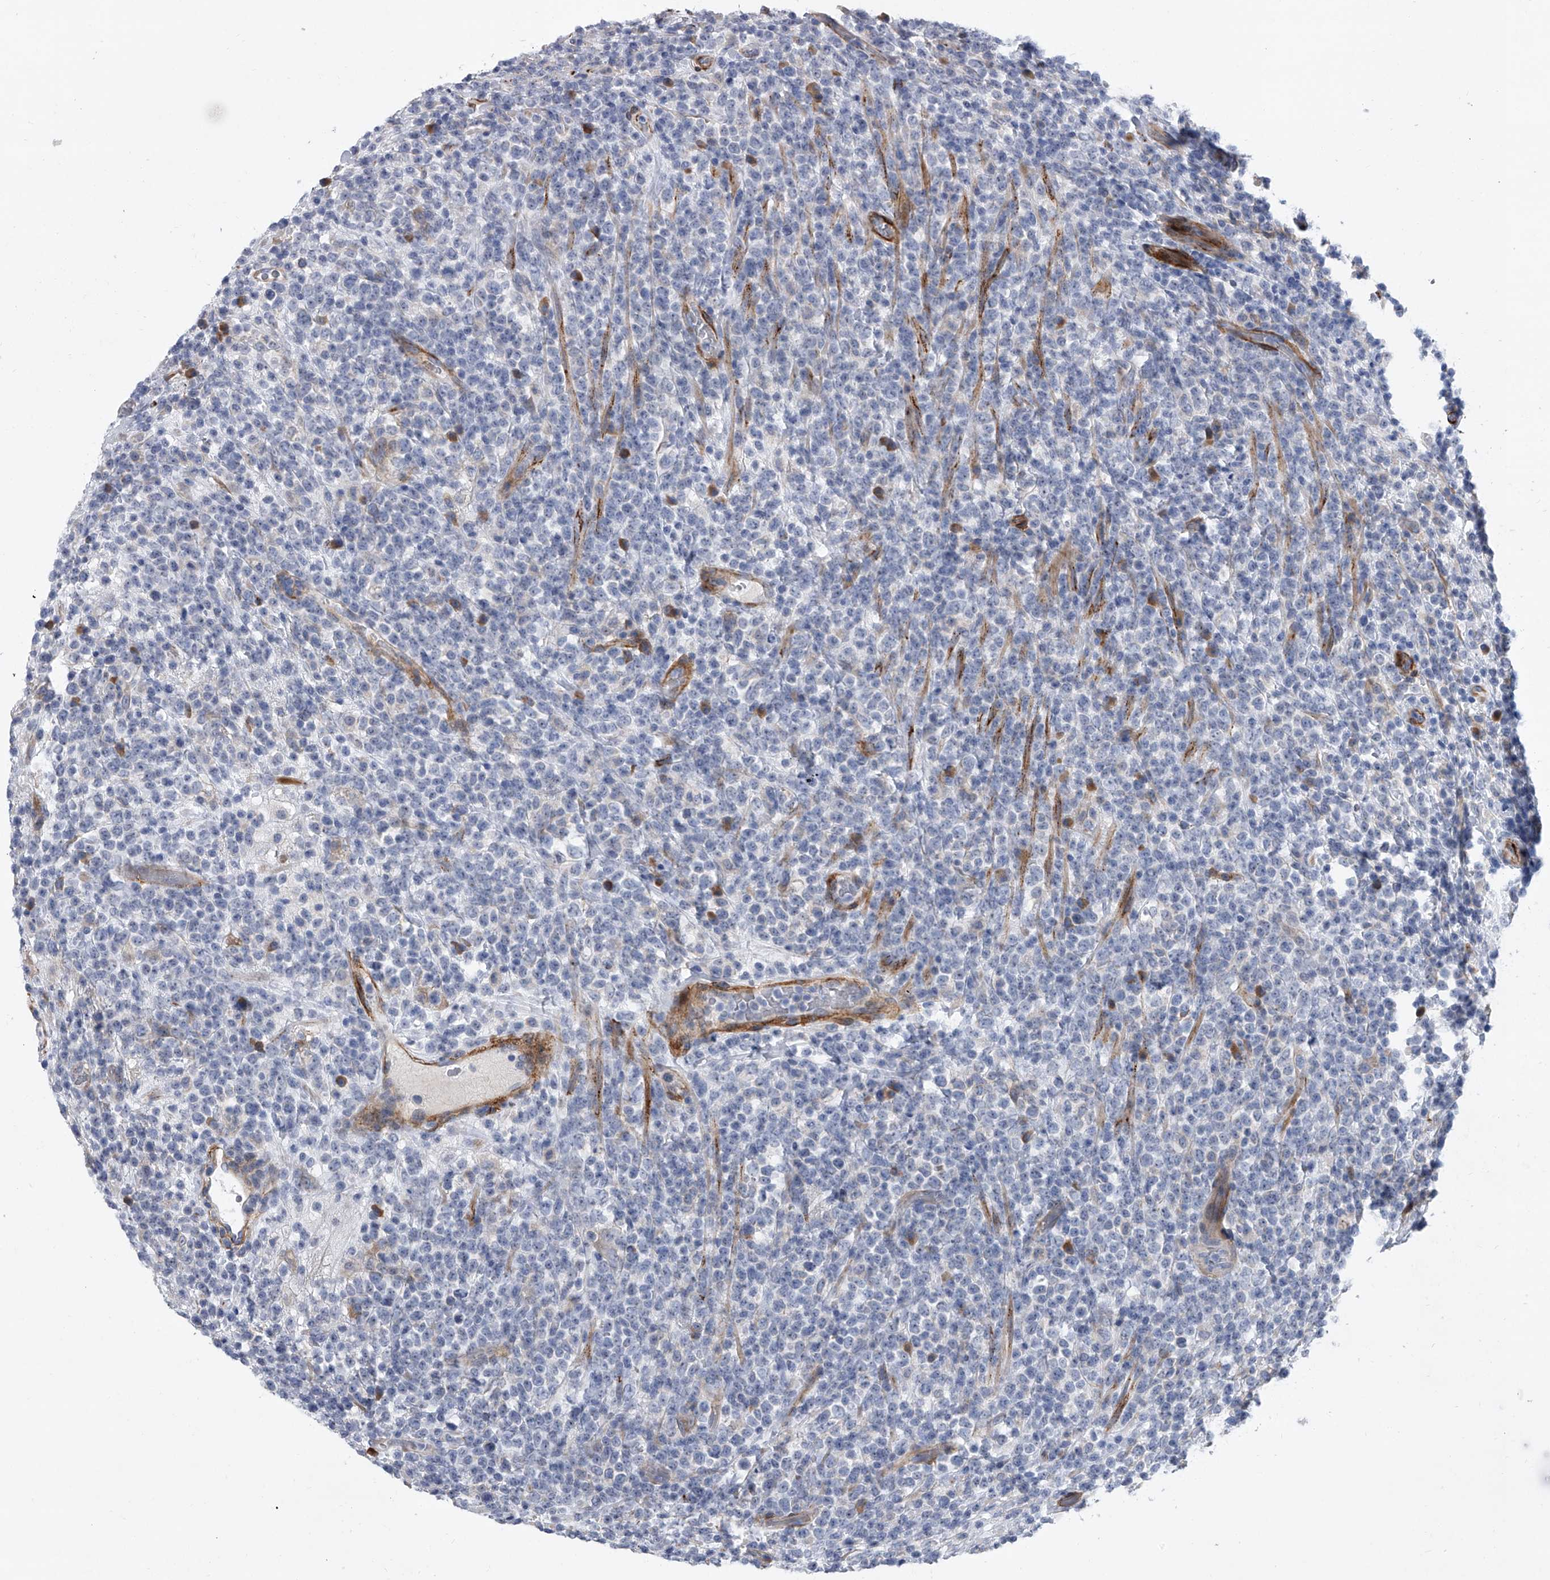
{"staining": {"intensity": "negative", "quantity": "none", "location": "none"}, "tissue": "lymphoma", "cell_type": "Tumor cells", "image_type": "cancer", "snomed": [{"axis": "morphology", "description": "Malignant lymphoma, non-Hodgkin's type, High grade"}, {"axis": "topography", "description": "Colon"}], "caption": "This image is of lymphoma stained with IHC to label a protein in brown with the nuclei are counter-stained blue. There is no expression in tumor cells. The staining was performed using DAB (3,3'-diaminobenzidine) to visualize the protein expression in brown, while the nuclei were stained in blue with hematoxylin (Magnification: 20x).", "gene": "ALG14", "patient": {"sex": "female", "age": 53}}